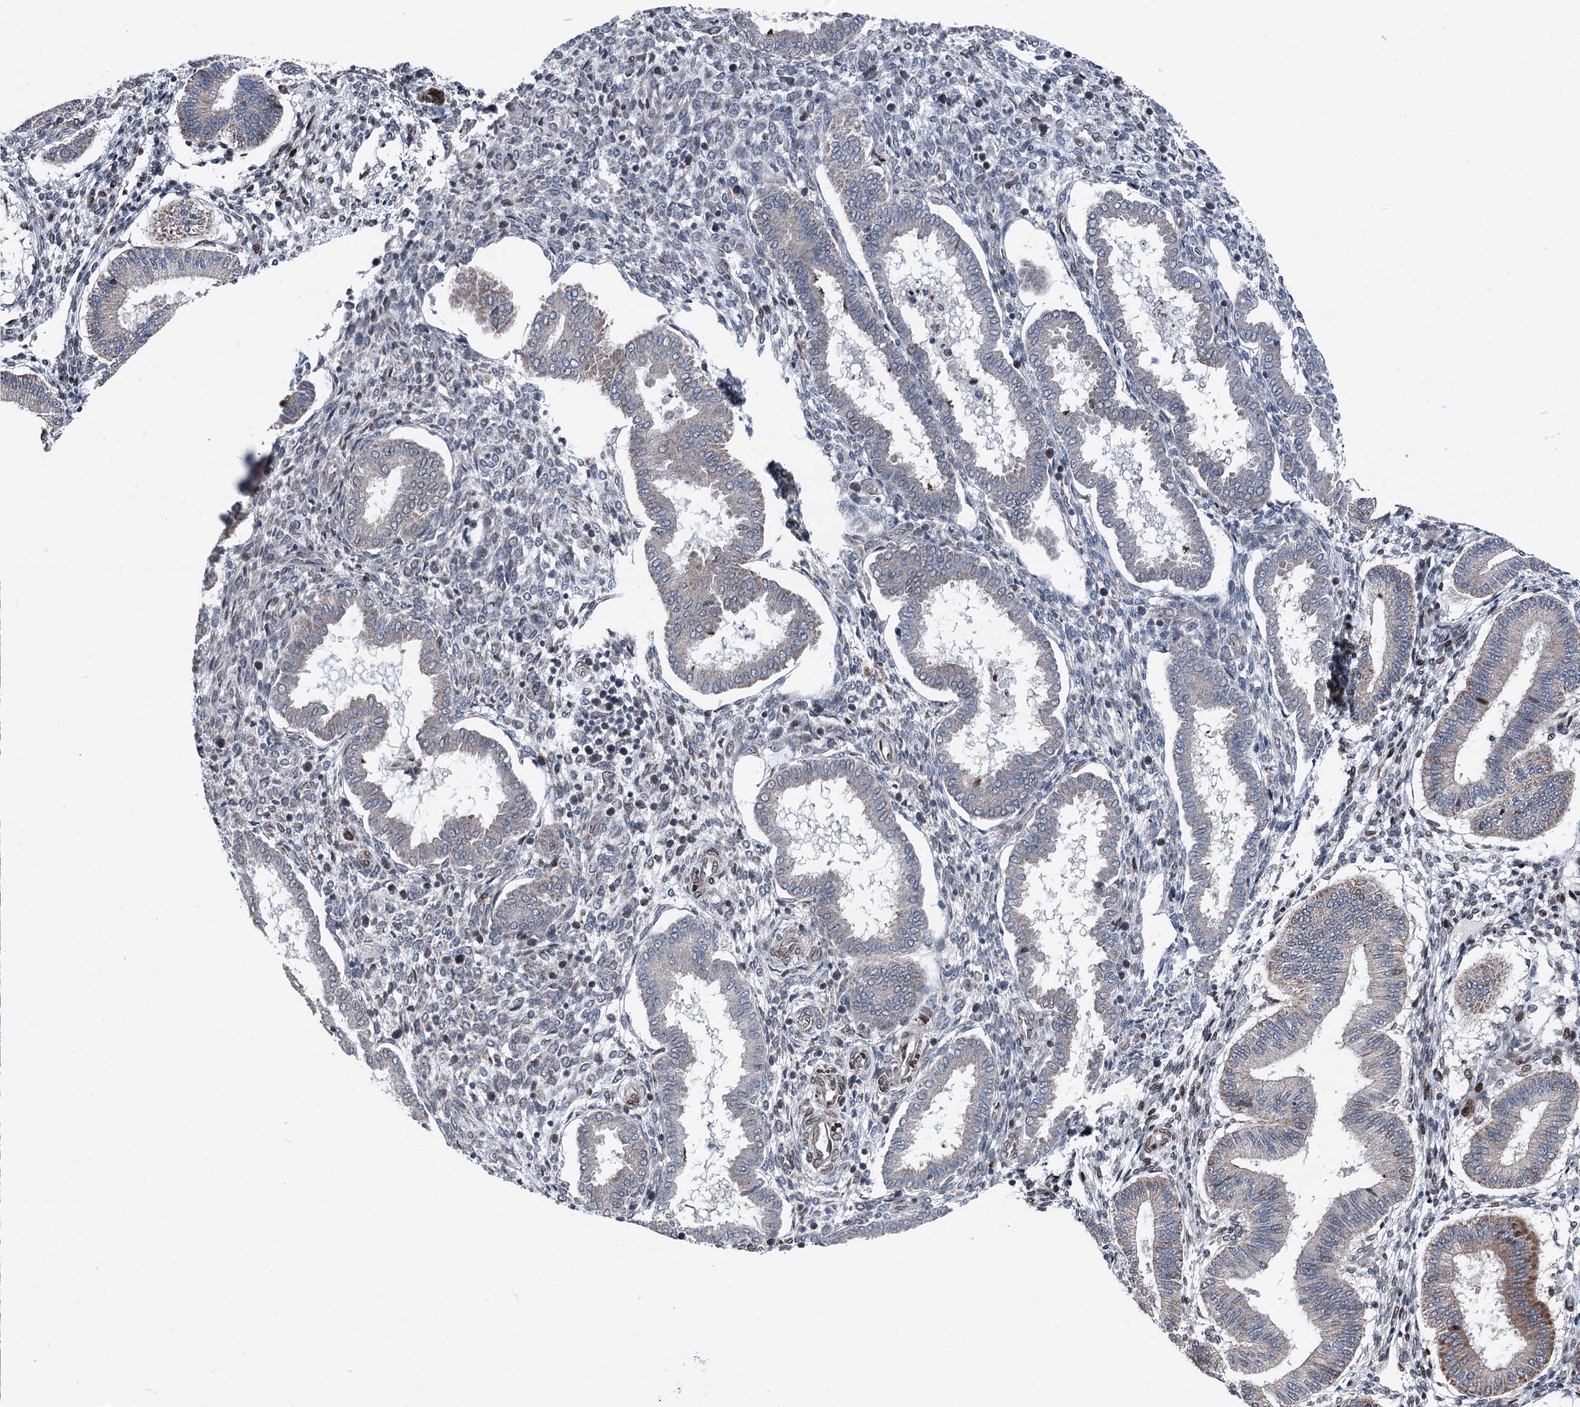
{"staining": {"intensity": "negative", "quantity": "none", "location": "none"}, "tissue": "endometrium", "cell_type": "Cells in endometrial stroma", "image_type": "normal", "snomed": [{"axis": "morphology", "description": "Normal tissue, NOS"}, {"axis": "topography", "description": "Endometrium"}], "caption": "Immunohistochemical staining of unremarkable endometrium demonstrates no significant staining in cells in endometrial stroma. (Immunohistochemistry, brightfield microscopy, high magnification).", "gene": "MRPL14", "patient": {"sex": "female", "age": 24}}